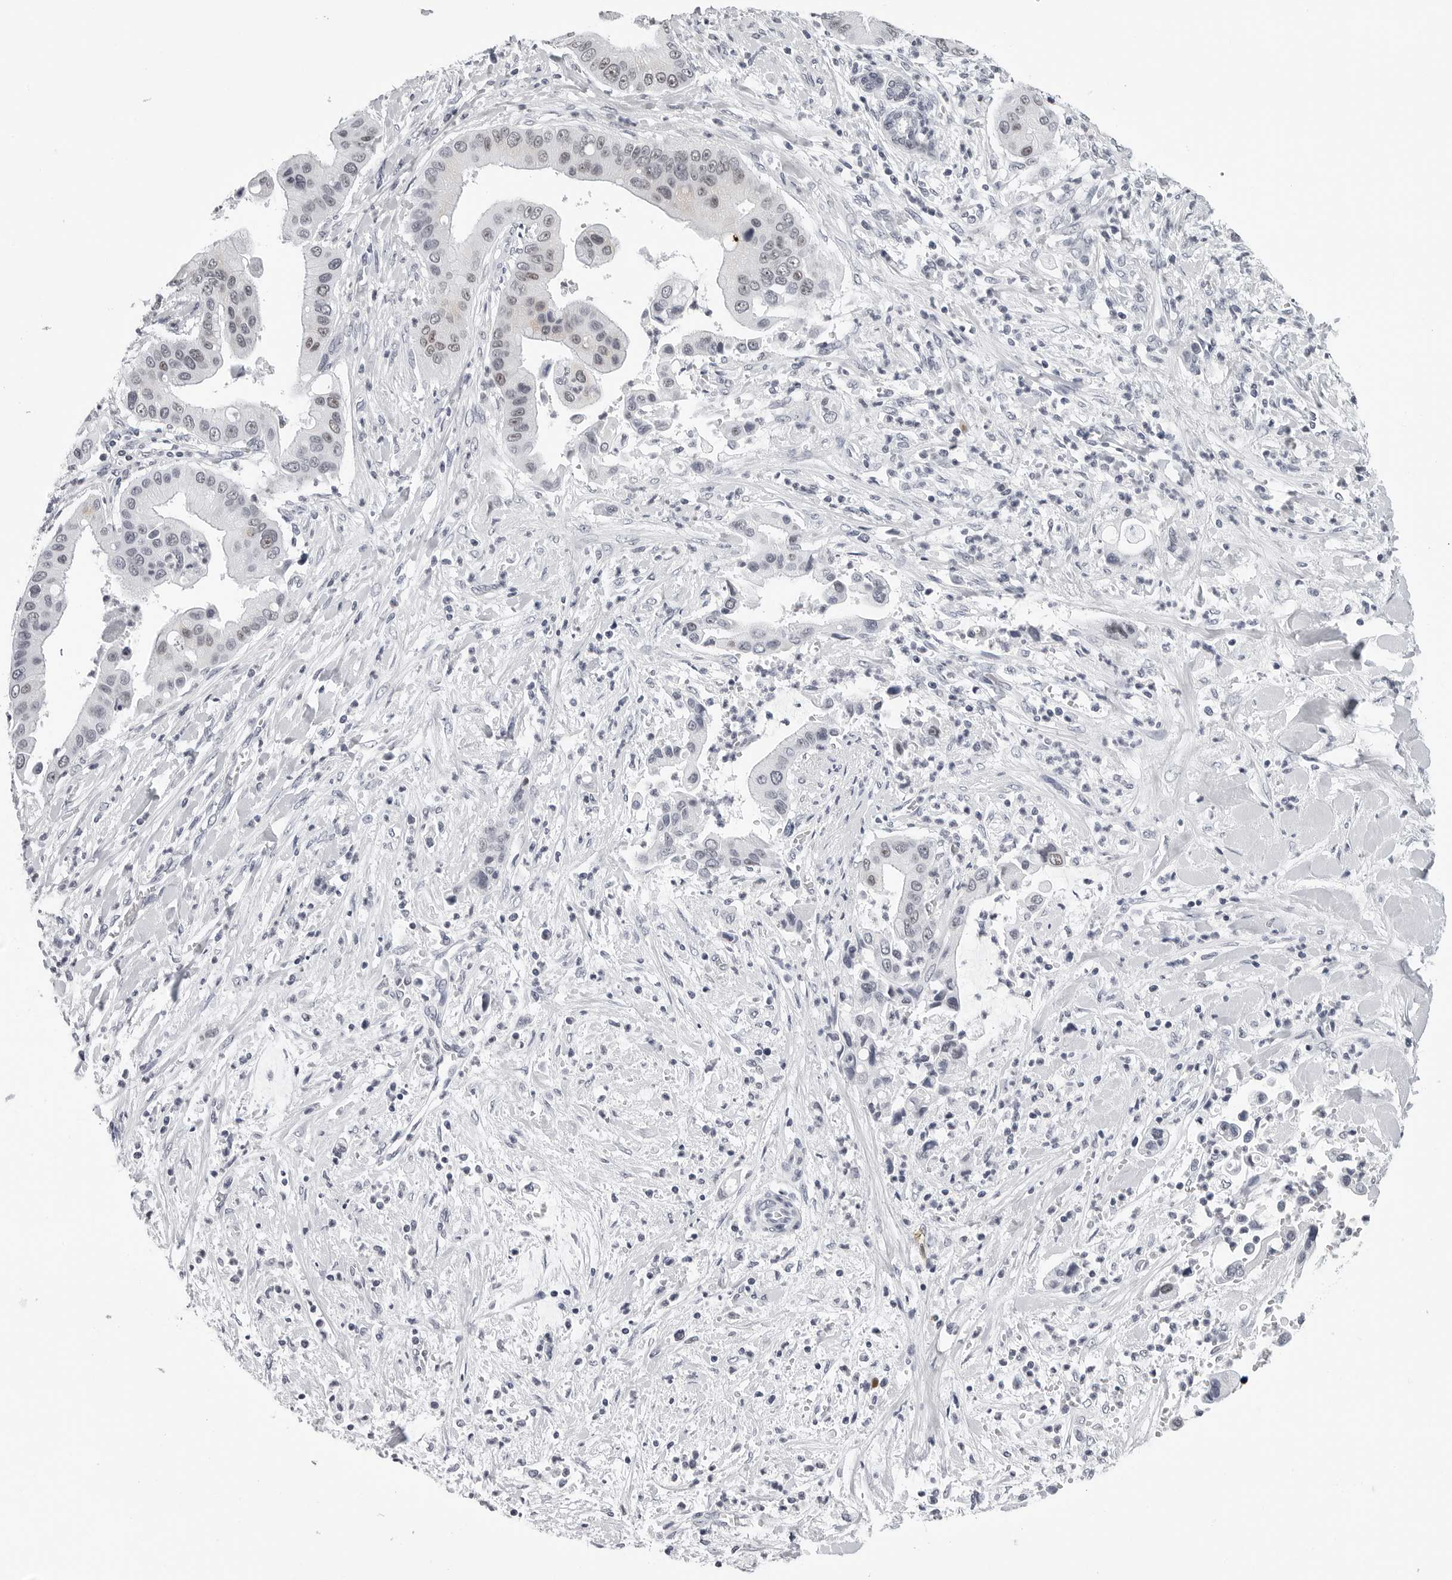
{"staining": {"intensity": "weak", "quantity": "25%-75%", "location": "nuclear"}, "tissue": "liver cancer", "cell_type": "Tumor cells", "image_type": "cancer", "snomed": [{"axis": "morphology", "description": "Cholangiocarcinoma"}, {"axis": "topography", "description": "Liver"}], "caption": "Human liver cancer stained with a brown dye shows weak nuclear positive staining in about 25%-75% of tumor cells.", "gene": "GNL2", "patient": {"sex": "female", "age": 54}}